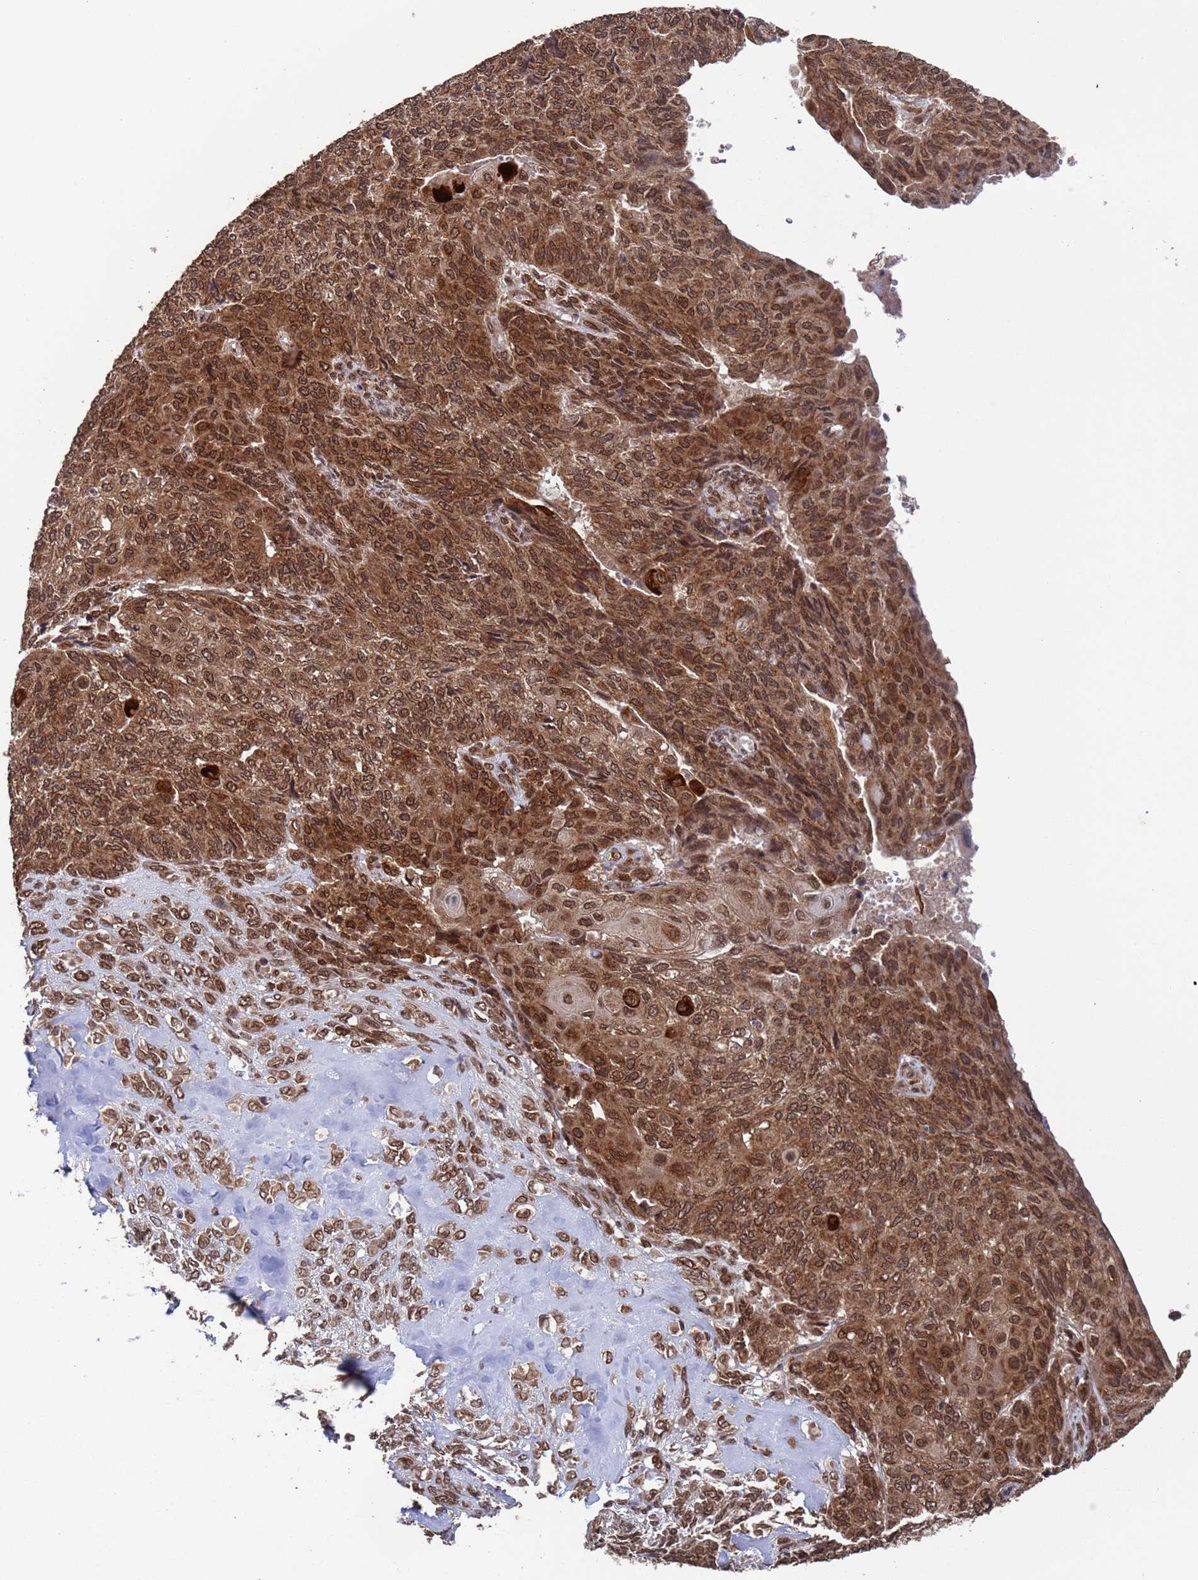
{"staining": {"intensity": "moderate", "quantity": ">75%", "location": "cytoplasmic/membranous,nuclear"}, "tissue": "endometrial cancer", "cell_type": "Tumor cells", "image_type": "cancer", "snomed": [{"axis": "morphology", "description": "Adenocarcinoma, NOS"}, {"axis": "topography", "description": "Endometrium"}], "caption": "Immunohistochemical staining of human adenocarcinoma (endometrial) displays moderate cytoplasmic/membranous and nuclear protein positivity in about >75% of tumor cells.", "gene": "FUBP3", "patient": {"sex": "female", "age": 32}}